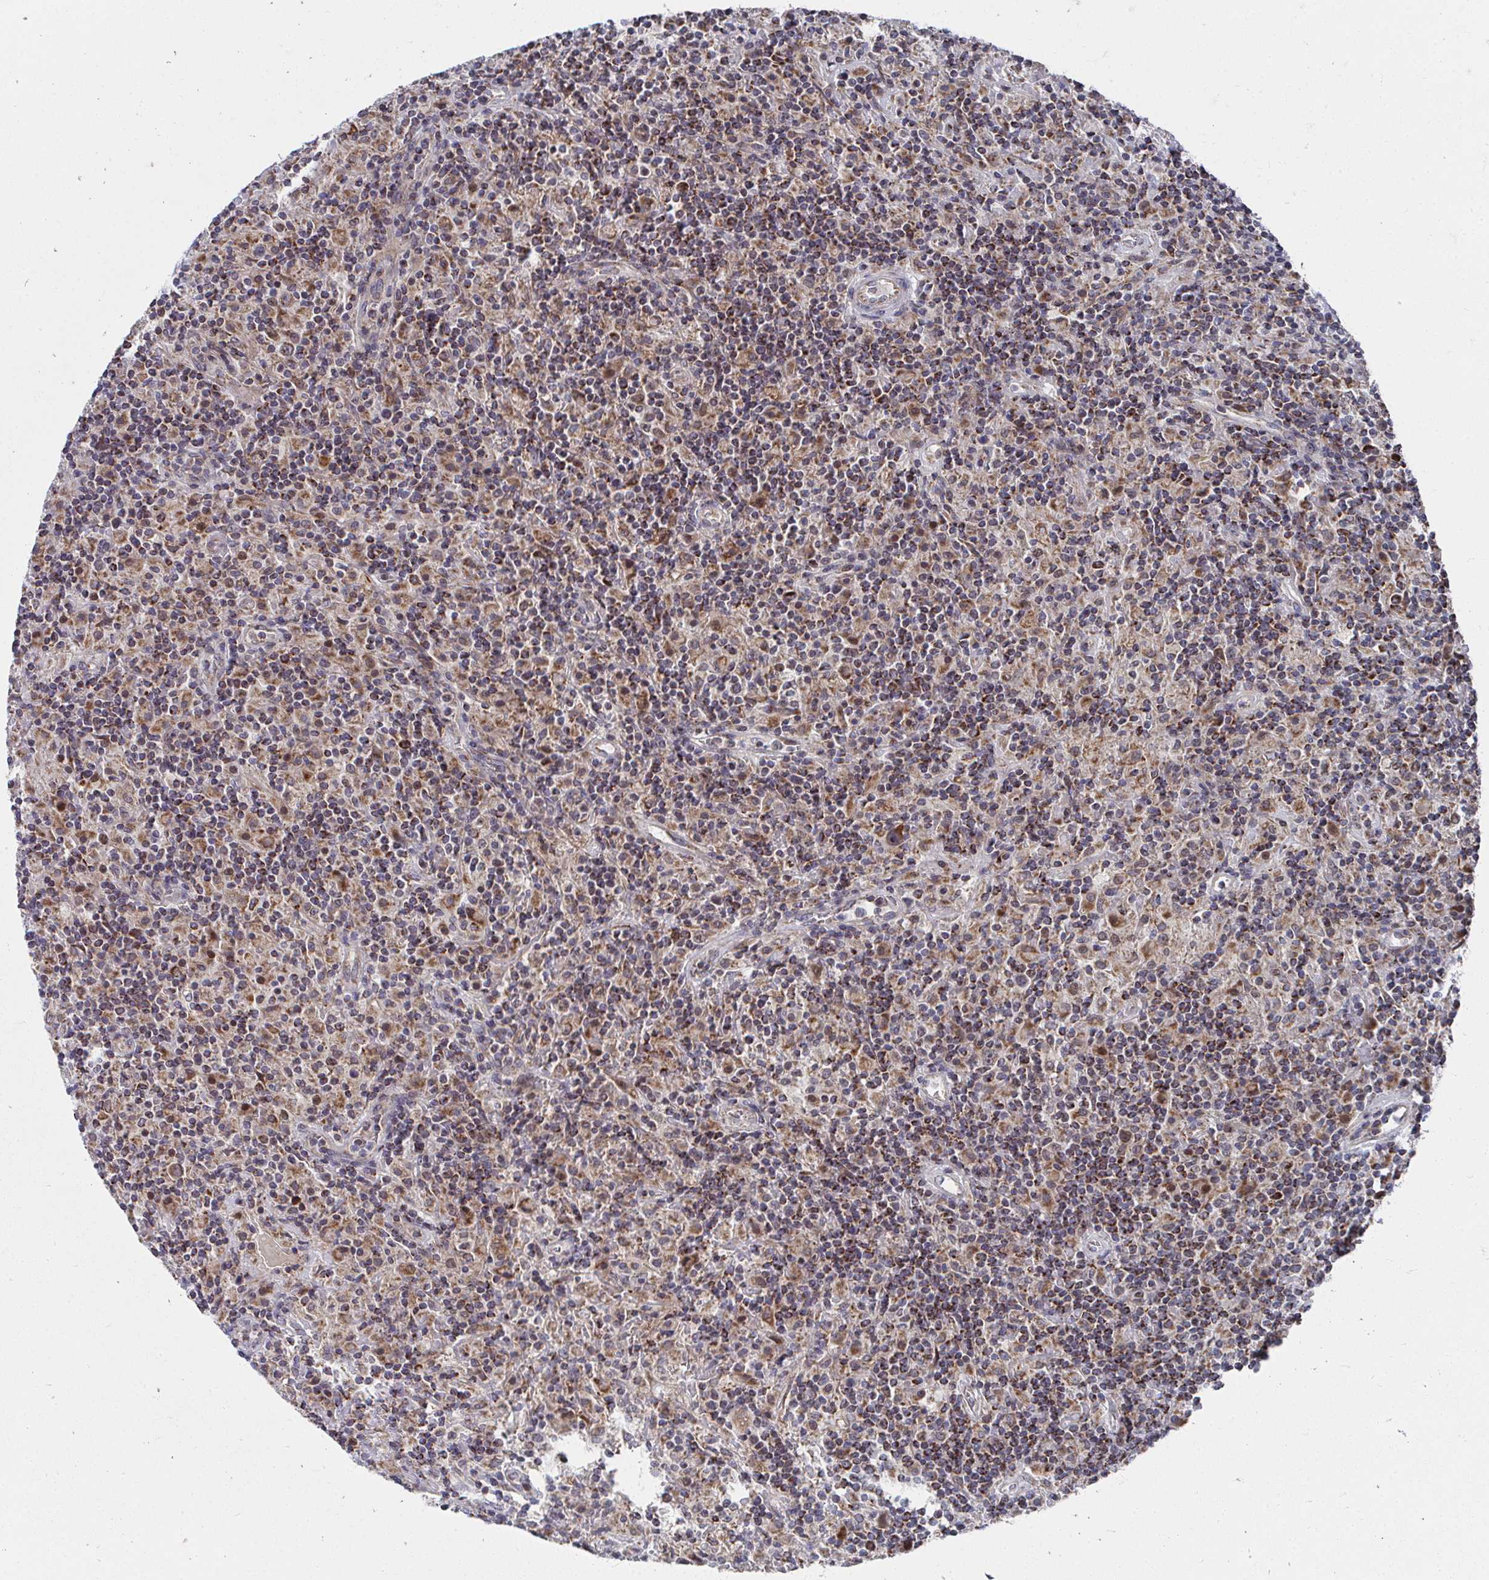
{"staining": {"intensity": "moderate", "quantity": ">75%", "location": "cytoplasmic/membranous"}, "tissue": "lymphoma", "cell_type": "Tumor cells", "image_type": "cancer", "snomed": [{"axis": "morphology", "description": "Hodgkin's disease, NOS"}, {"axis": "topography", "description": "Lymph node"}], "caption": "Protein positivity by immunohistochemistry (IHC) displays moderate cytoplasmic/membranous staining in approximately >75% of tumor cells in lymphoma.", "gene": "PEX3", "patient": {"sex": "male", "age": 70}}